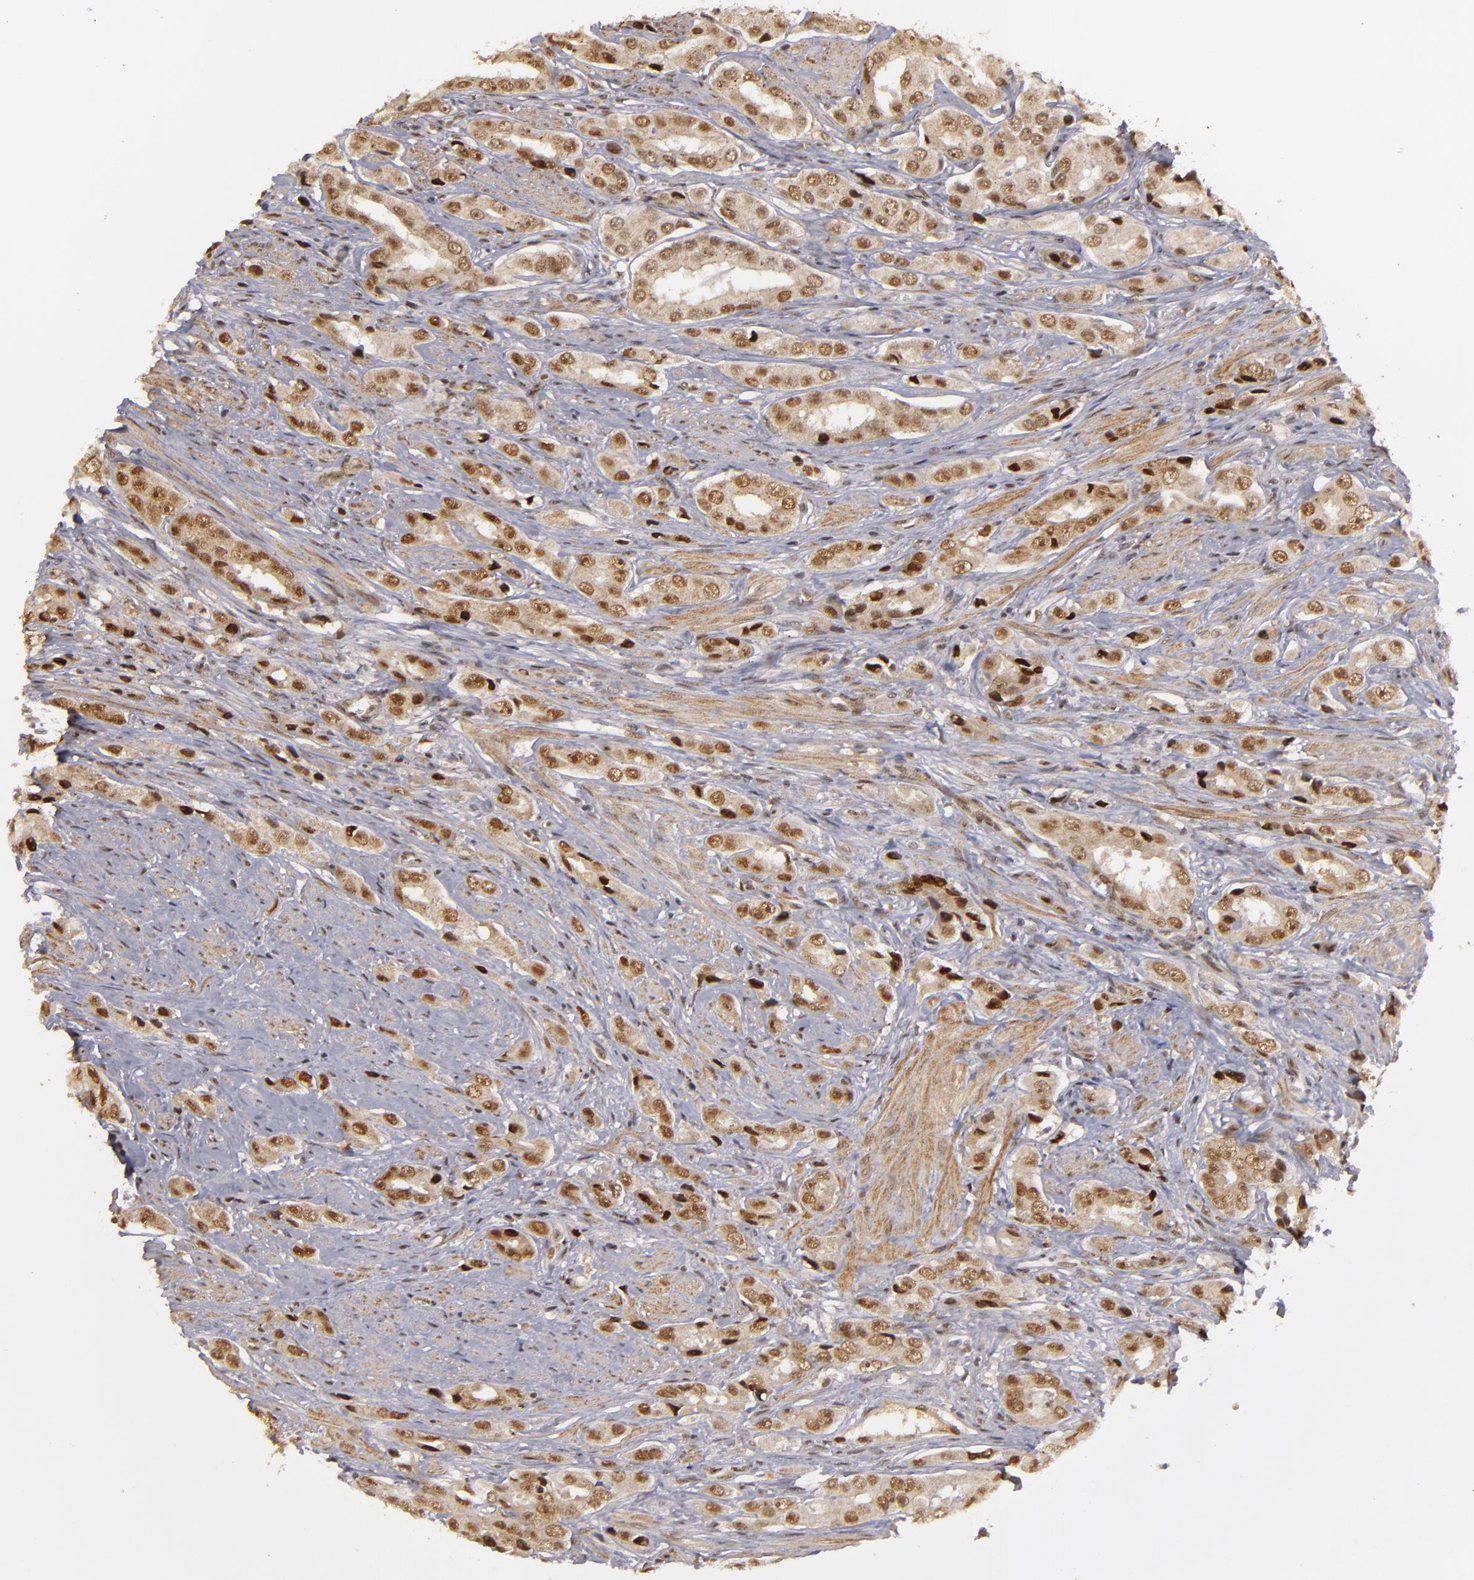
{"staining": {"intensity": "moderate", "quantity": ">75%", "location": "nuclear"}, "tissue": "prostate cancer", "cell_type": "Tumor cells", "image_type": "cancer", "snomed": [{"axis": "morphology", "description": "Adenocarcinoma, Medium grade"}, {"axis": "topography", "description": "Prostate"}], "caption": "Moderate nuclear protein positivity is present in about >75% of tumor cells in medium-grade adenocarcinoma (prostate). (IHC, brightfield microscopy, high magnification).", "gene": "ZNF234", "patient": {"sex": "male", "age": 53}}